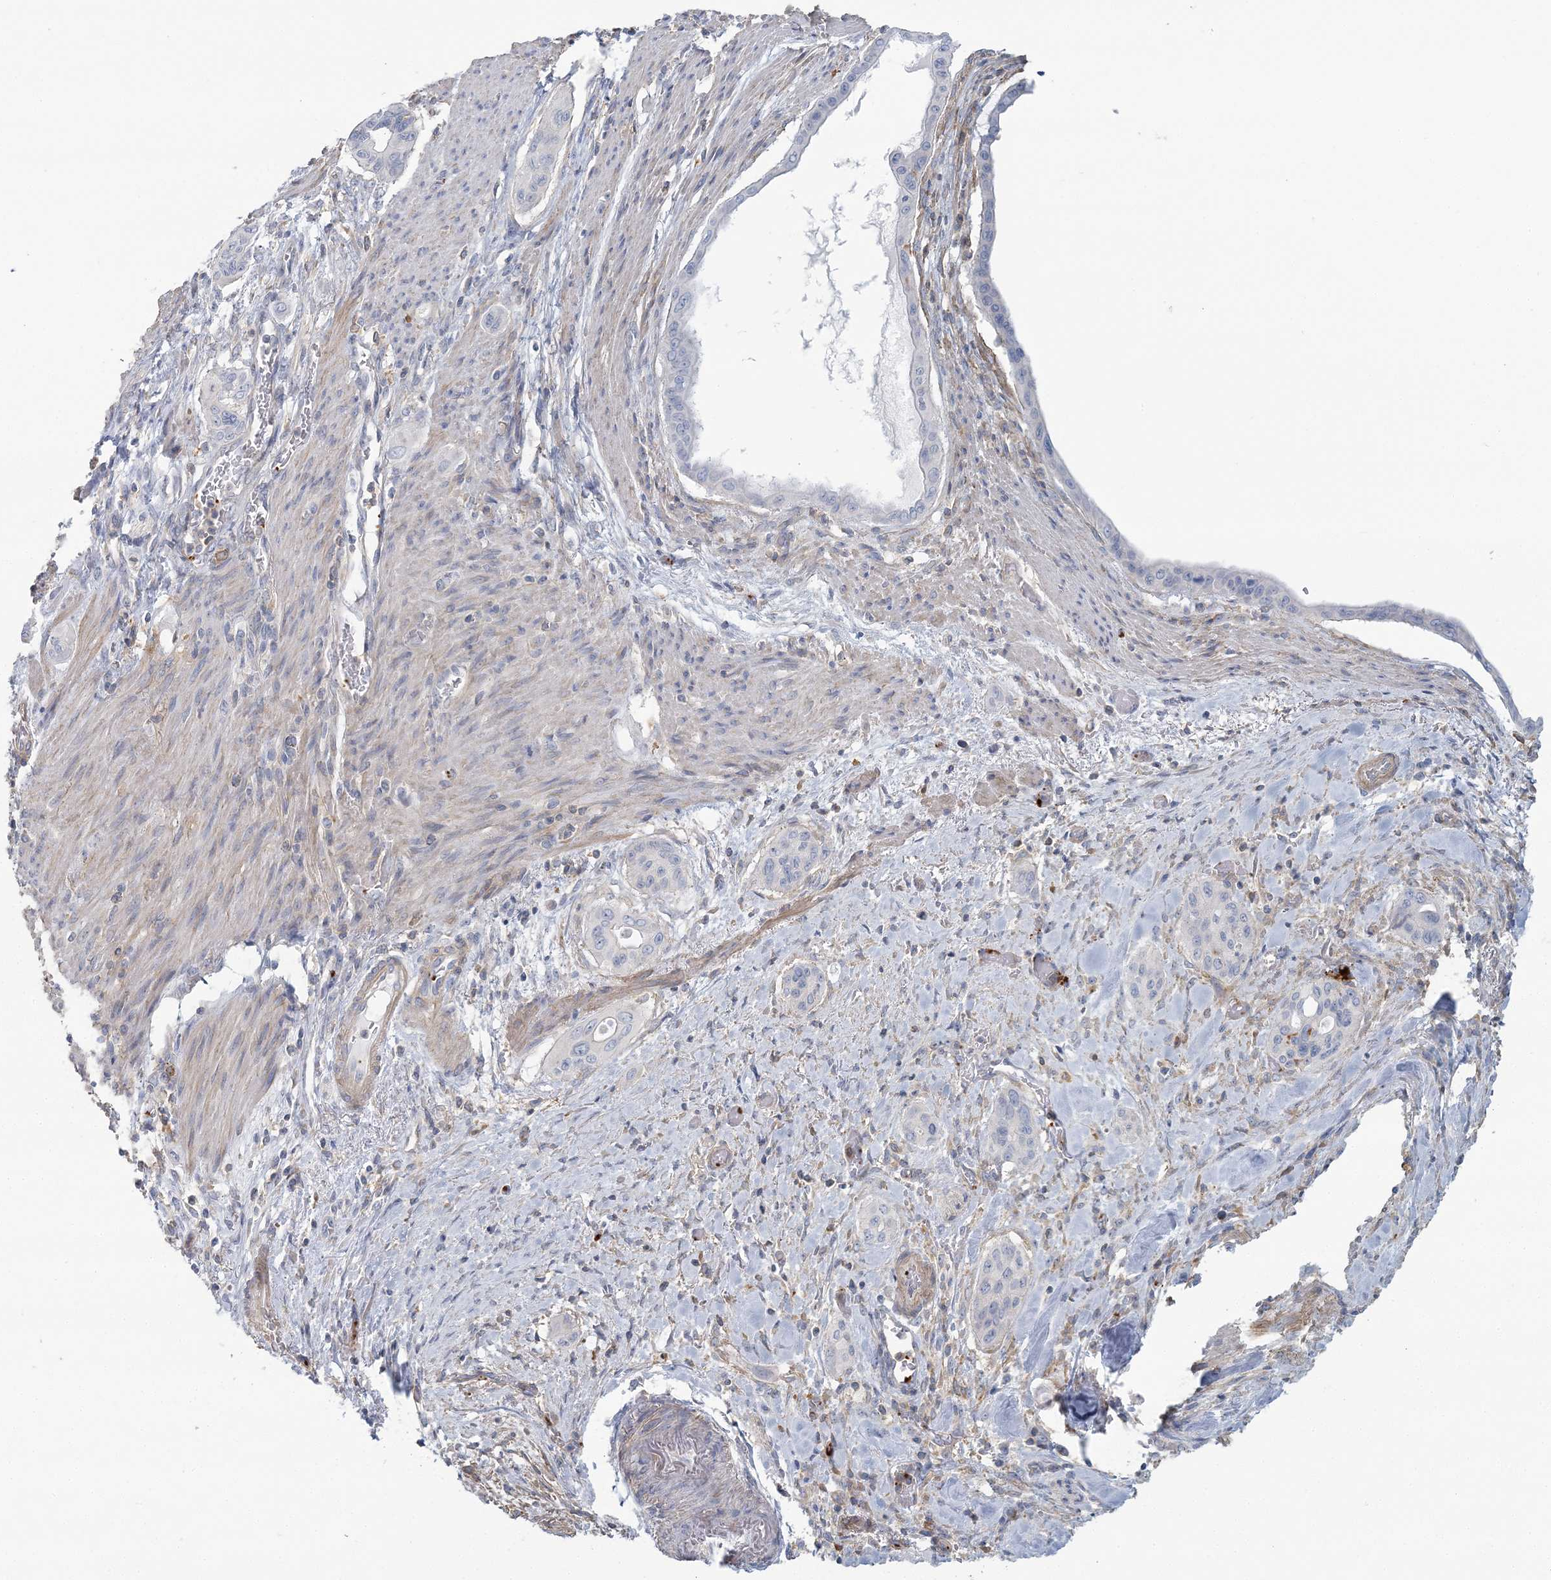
{"staining": {"intensity": "negative", "quantity": "none", "location": "none"}, "tissue": "pancreatic cancer", "cell_type": "Tumor cells", "image_type": "cancer", "snomed": [{"axis": "morphology", "description": "Adenocarcinoma, NOS"}, {"axis": "topography", "description": "Pancreas"}], "caption": "An immunohistochemistry (IHC) micrograph of pancreatic cancer (adenocarcinoma) is shown. There is no staining in tumor cells of pancreatic cancer (adenocarcinoma).", "gene": "CUEDC2", "patient": {"sex": "male", "age": 77}}